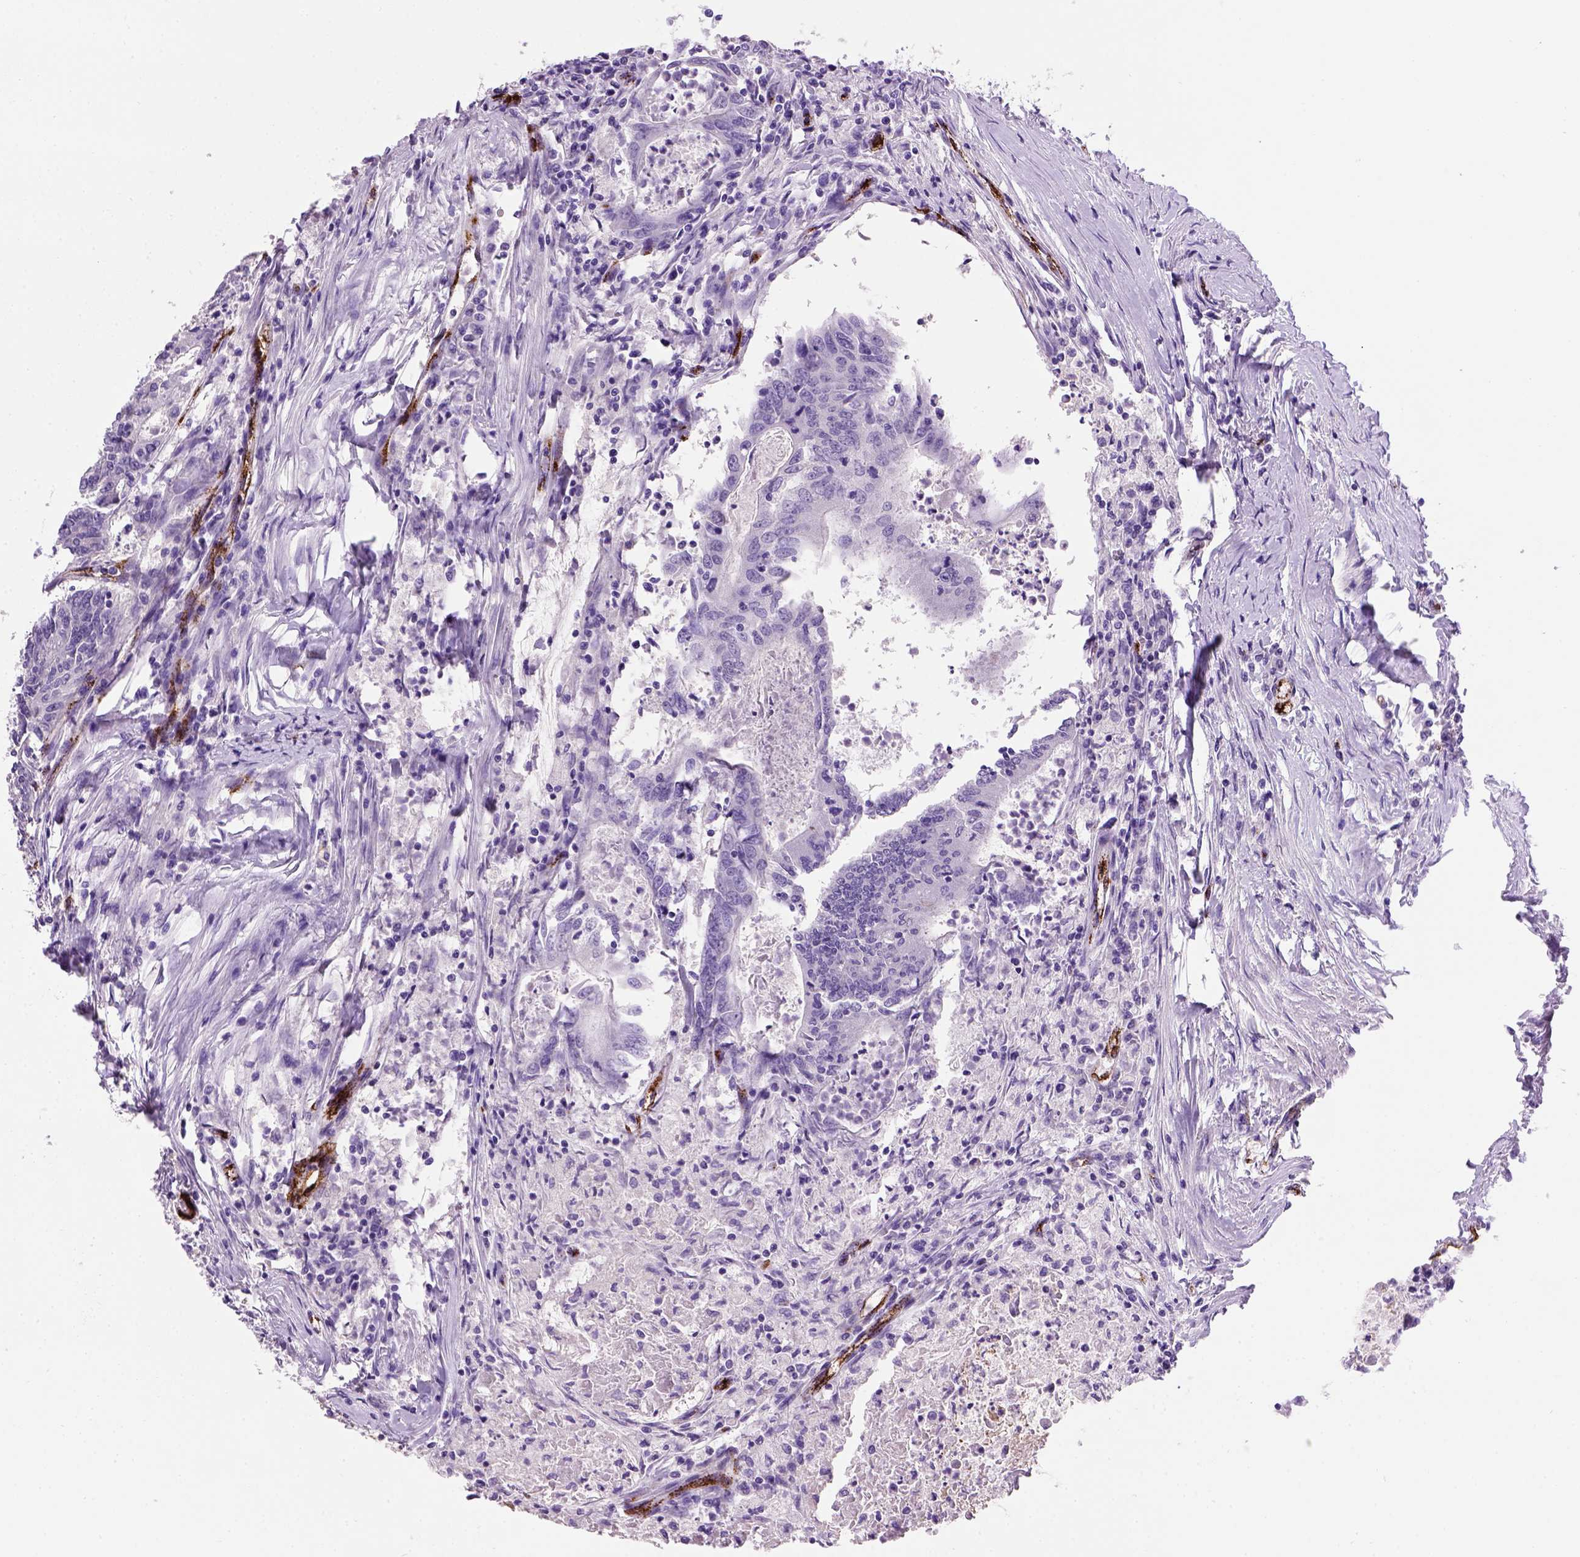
{"staining": {"intensity": "negative", "quantity": "none", "location": "none"}, "tissue": "colorectal cancer", "cell_type": "Tumor cells", "image_type": "cancer", "snomed": [{"axis": "morphology", "description": "Adenocarcinoma, NOS"}, {"axis": "topography", "description": "Colon"}], "caption": "Protein analysis of colorectal adenocarcinoma shows no significant positivity in tumor cells.", "gene": "VWF", "patient": {"sex": "female", "age": 70}}